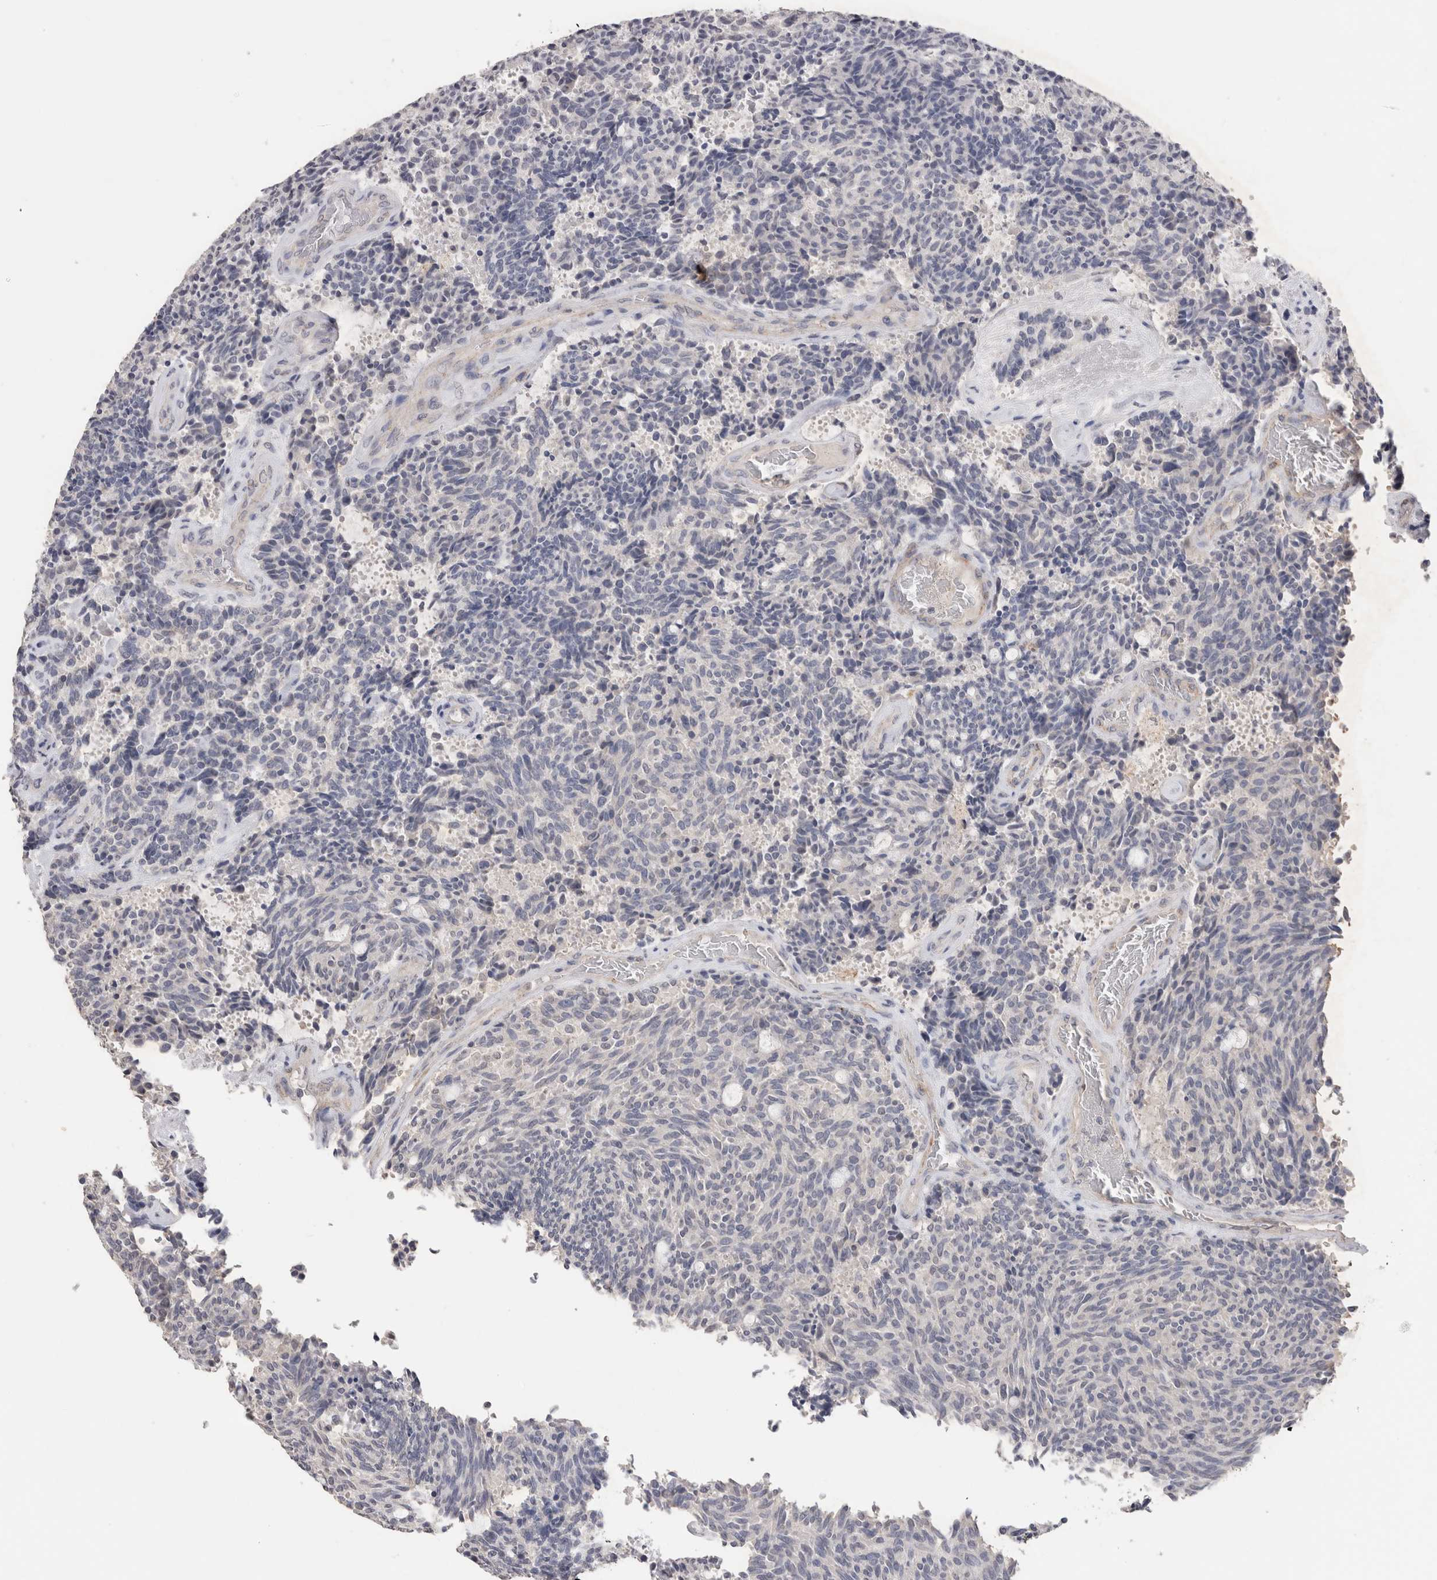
{"staining": {"intensity": "negative", "quantity": "none", "location": "none"}, "tissue": "carcinoid", "cell_type": "Tumor cells", "image_type": "cancer", "snomed": [{"axis": "morphology", "description": "Carcinoid, malignant, NOS"}, {"axis": "topography", "description": "Pancreas"}], "caption": "DAB immunohistochemical staining of carcinoid shows no significant positivity in tumor cells.", "gene": "CDH6", "patient": {"sex": "female", "age": 54}}